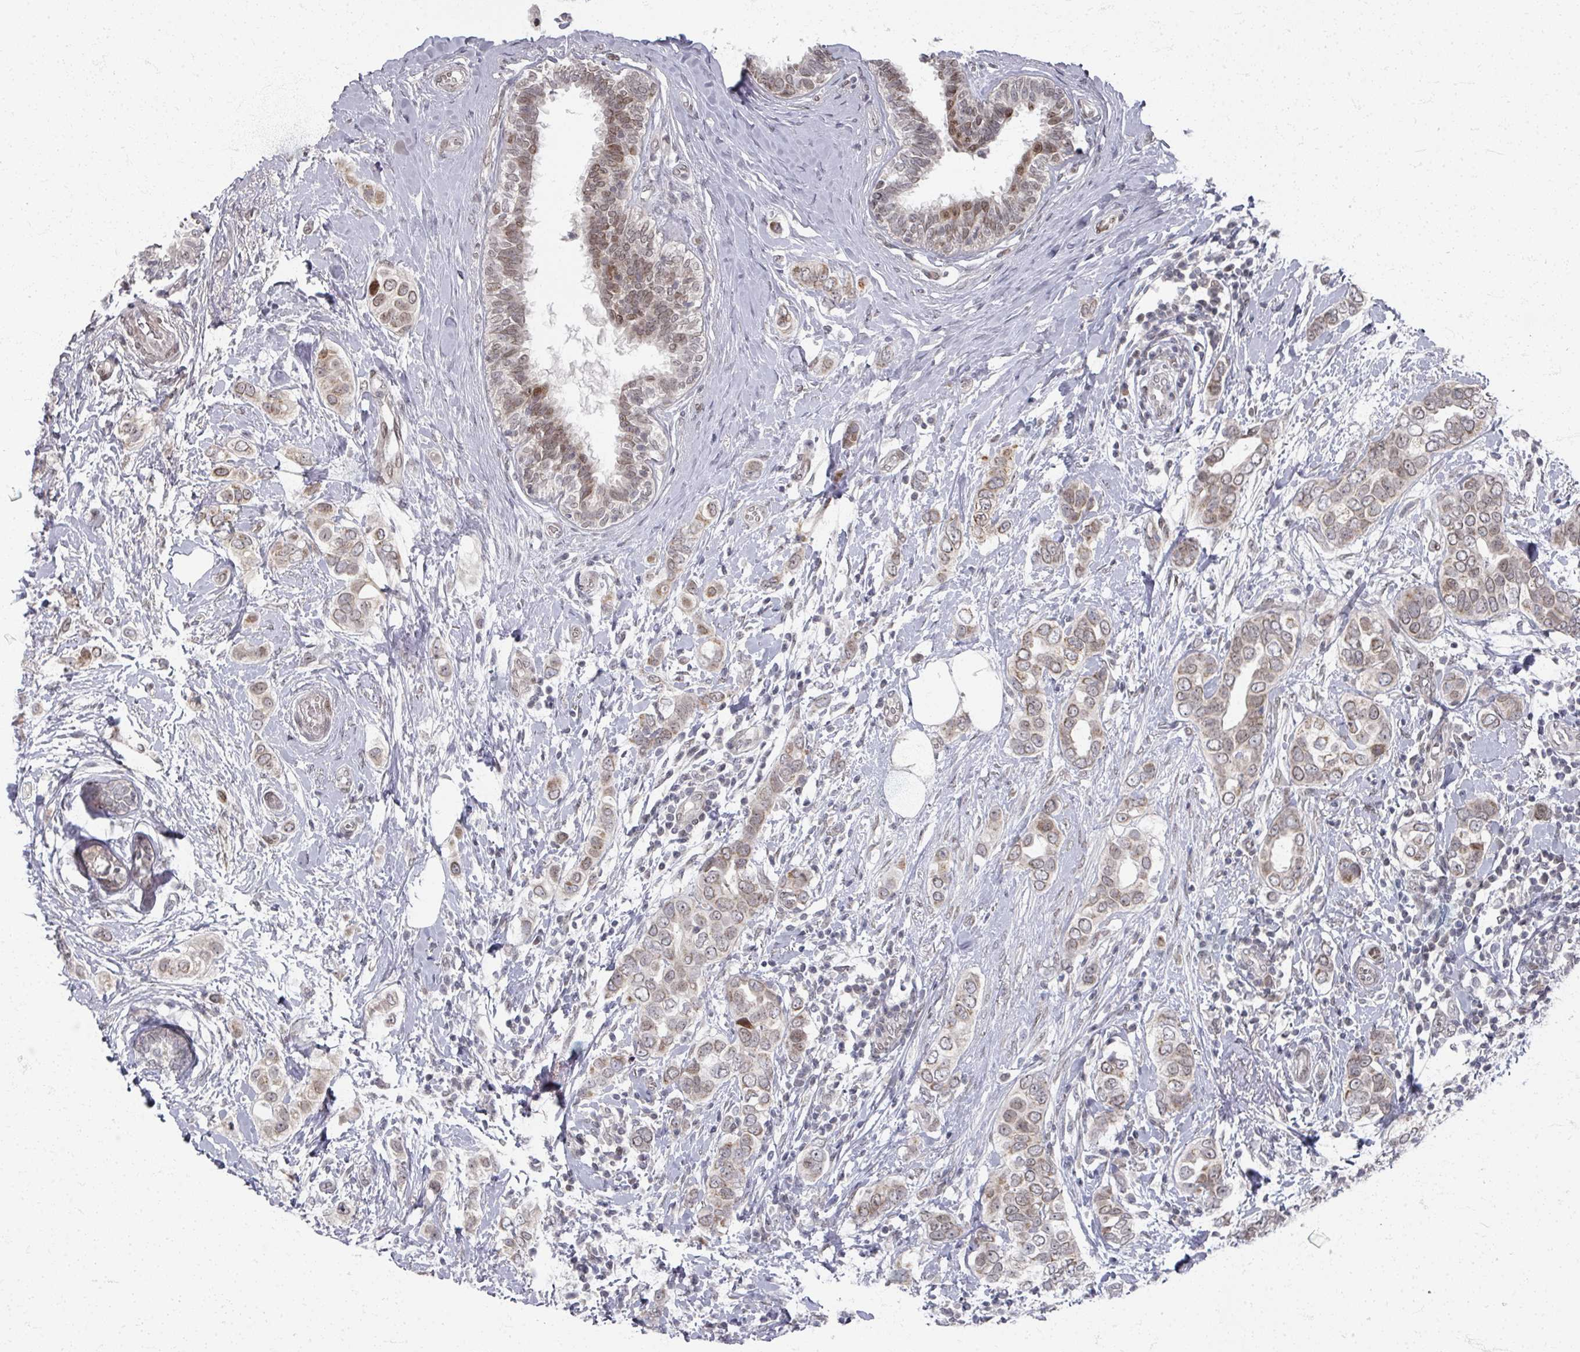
{"staining": {"intensity": "weak", "quantity": ">75%", "location": "cytoplasmic/membranous,nuclear"}, "tissue": "breast cancer", "cell_type": "Tumor cells", "image_type": "cancer", "snomed": [{"axis": "morphology", "description": "Lobular carcinoma"}, {"axis": "topography", "description": "Breast"}], "caption": "A histopathology image of breast cancer (lobular carcinoma) stained for a protein exhibits weak cytoplasmic/membranous and nuclear brown staining in tumor cells. The staining was performed using DAB to visualize the protein expression in brown, while the nuclei were stained in blue with hematoxylin (Magnification: 20x).", "gene": "PSKH1", "patient": {"sex": "female", "age": 51}}